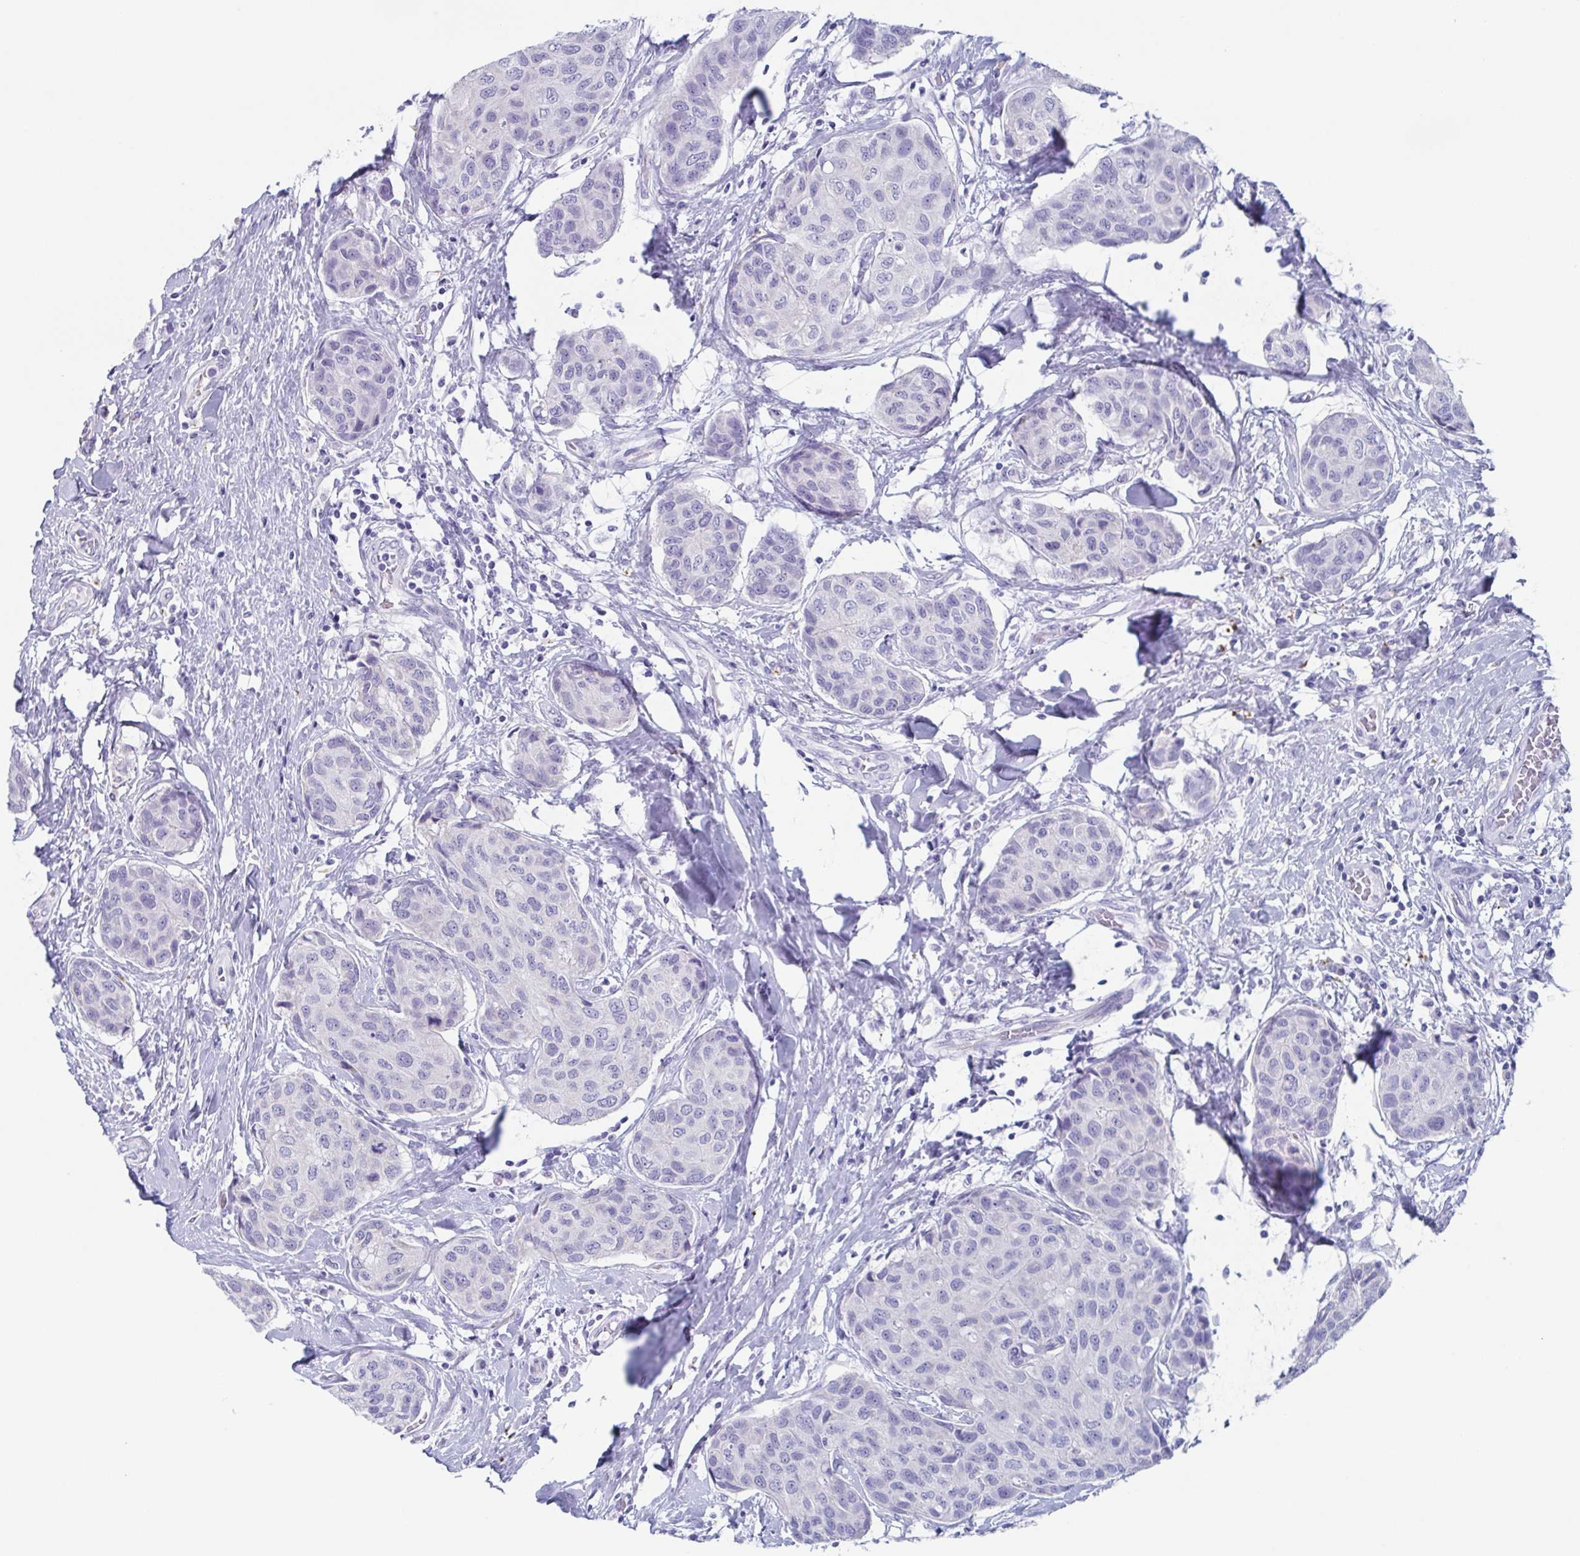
{"staining": {"intensity": "negative", "quantity": "none", "location": "none"}, "tissue": "breast cancer", "cell_type": "Tumor cells", "image_type": "cancer", "snomed": [{"axis": "morphology", "description": "Duct carcinoma"}, {"axis": "topography", "description": "Breast"}], "caption": "High magnification brightfield microscopy of breast infiltrating ductal carcinoma stained with DAB (brown) and counterstained with hematoxylin (blue): tumor cells show no significant staining.", "gene": "LYRM2", "patient": {"sex": "female", "age": 80}}